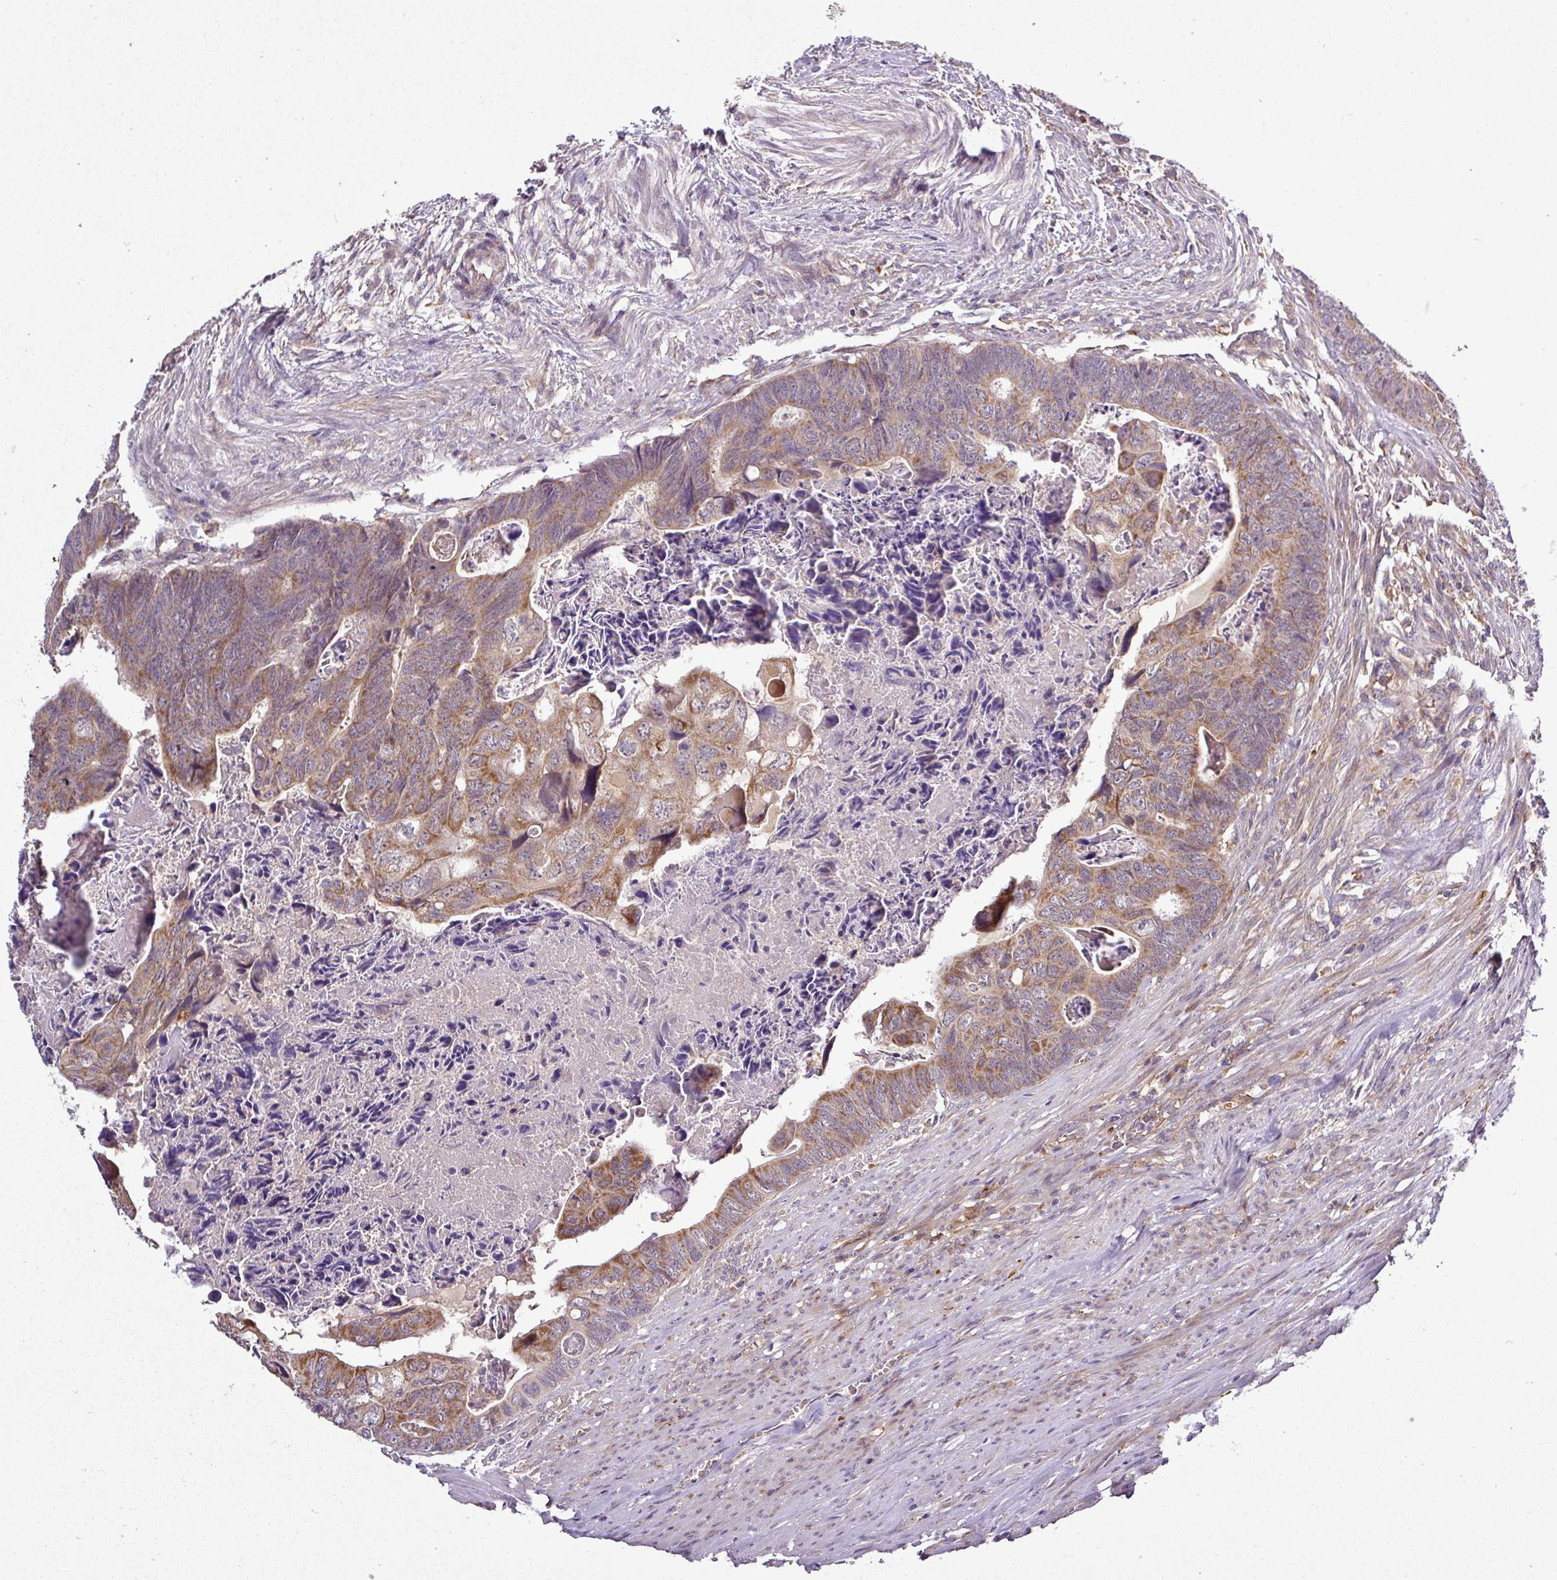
{"staining": {"intensity": "moderate", "quantity": ">75%", "location": "cytoplasmic/membranous"}, "tissue": "colorectal cancer", "cell_type": "Tumor cells", "image_type": "cancer", "snomed": [{"axis": "morphology", "description": "Adenocarcinoma, NOS"}, {"axis": "topography", "description": "Rectum"}], "caption": "The immunohistochemical stain labels moderate cytoplasmic/membranous staining in tumor cells of colorectal cancer tissue.", "gene": "ZNF513", "patient": {"sex": "female", "age": 78}}